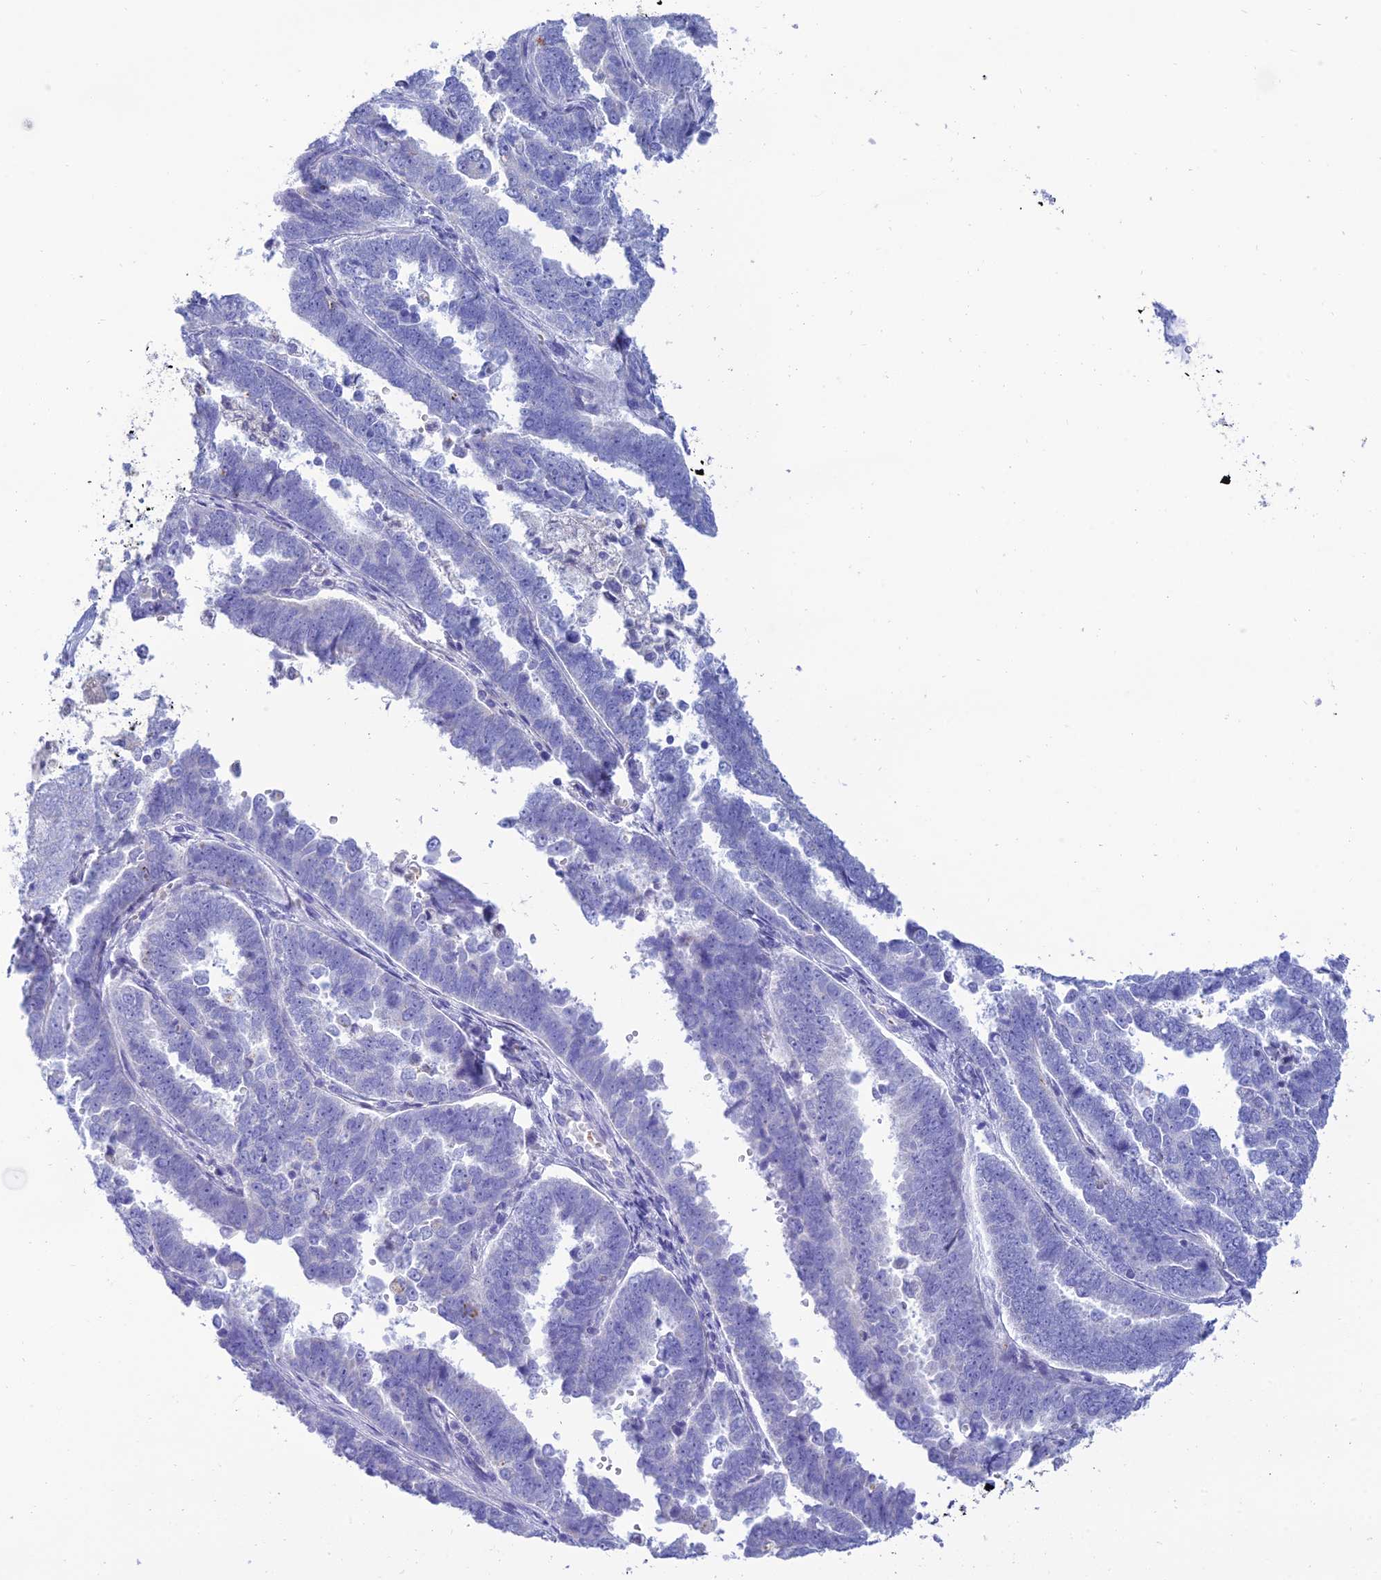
{"staining": {"intensity": "negative", "quantity": "none", "location": "none"}, "tissue": "endometrial cancer", "cell_type": "Tumor cells", "image_type": "cancer", "snomed": [{"axis": "morphology", "description": "Adenocarcinoma, NOS"}, {"axis": "topography", "description": "Endometrium"}], "caption": "High power microscopy histopathology image of an immunohistochemistry histopathology image of endometrial adenocarcinoma, revealing no significant positivity in tumor cells.", "gene": "MAL2", "patient": {"sex": "female", "age": 75}}